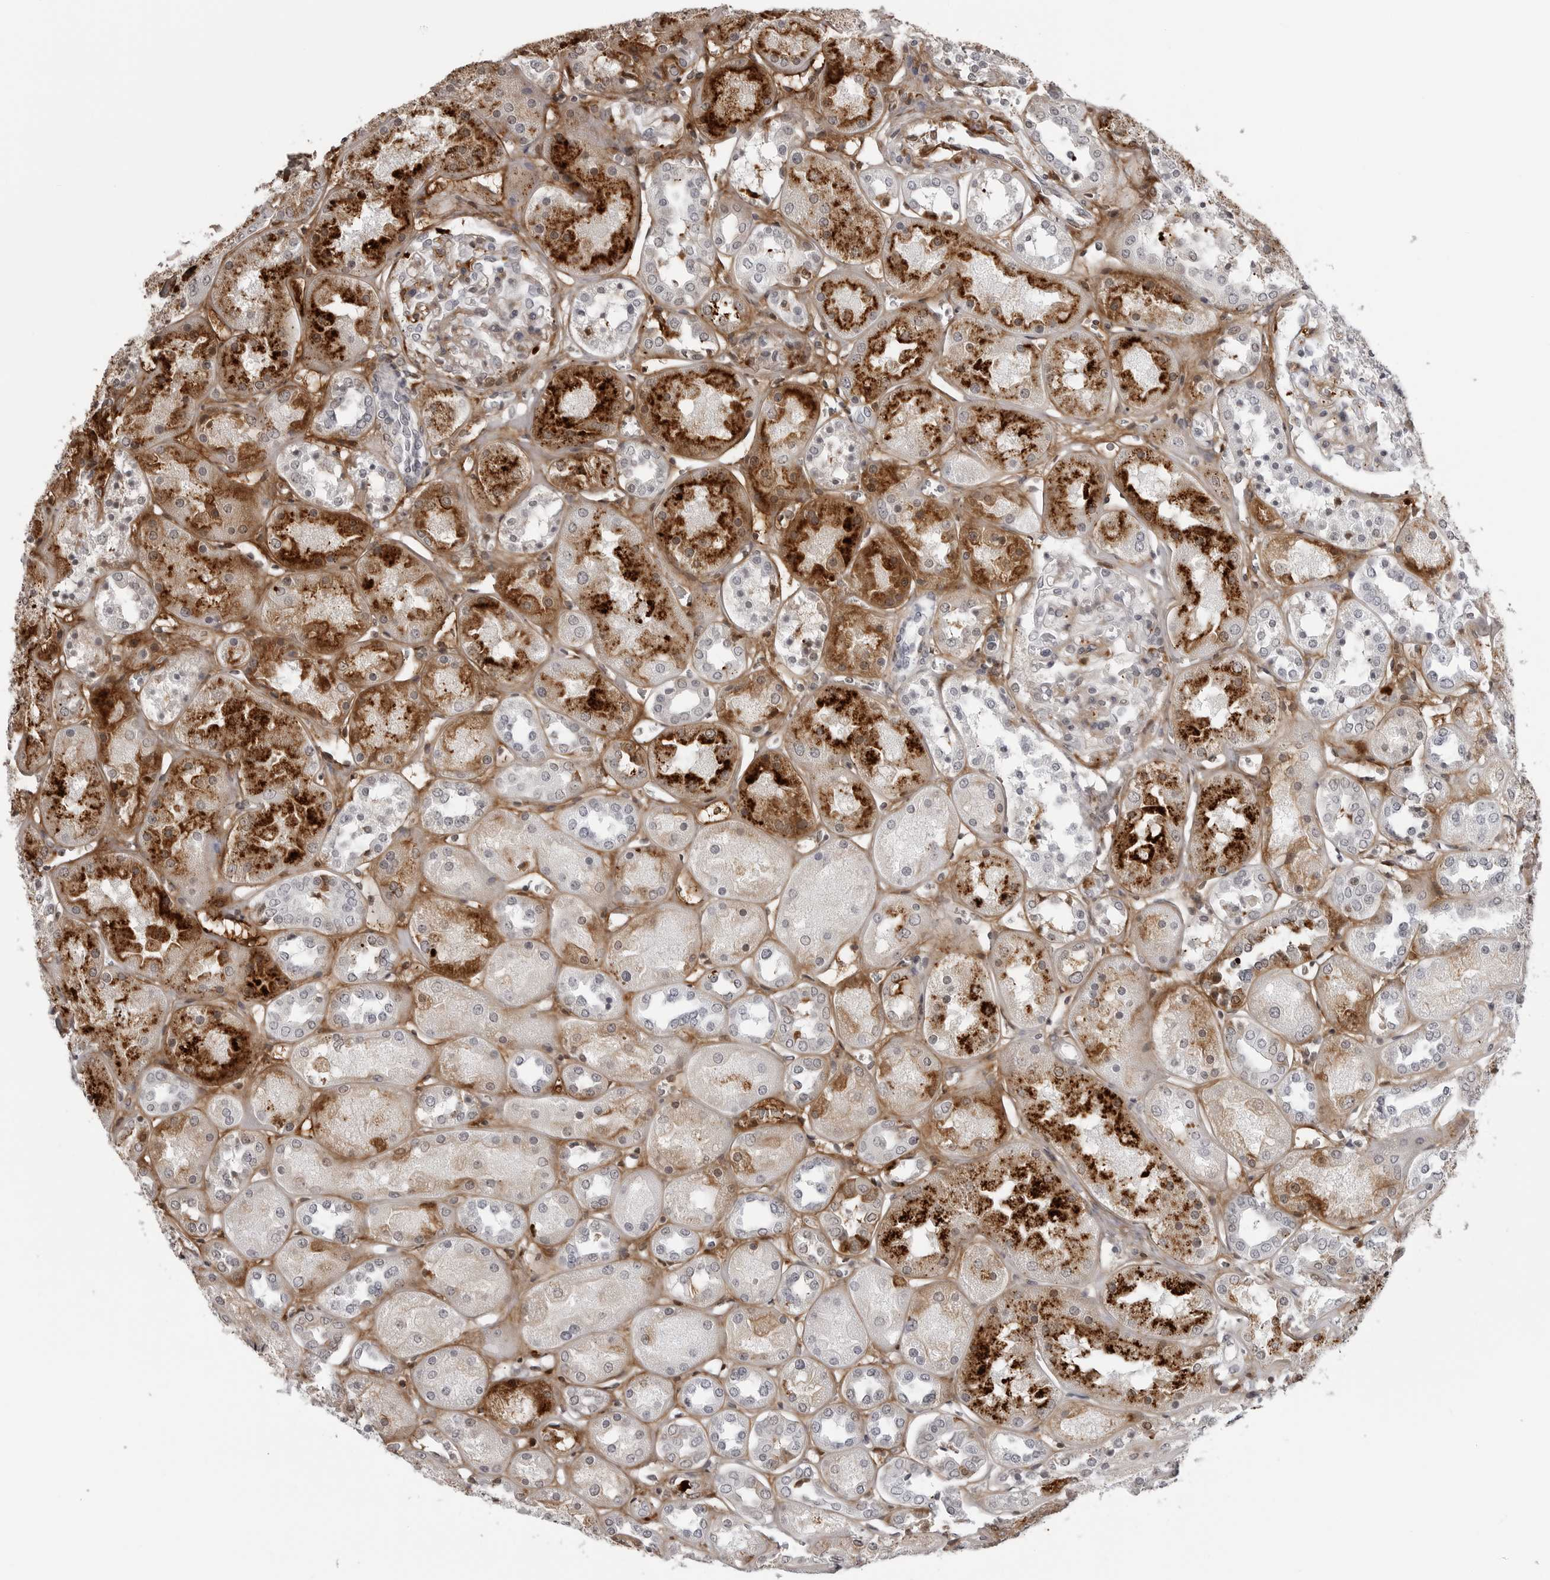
{"staining": {"intensity": "strong", "quantity": "<25%", "location": "cytoplasmic/membranous"}, "tissue": "kidney", "cell_type": "Cells in glomeruli", "image_type": "normal", "snomed": [{"axis": "morphology", "description": "Normal tissue, NOS"}, {"axis": "topography", "description": "Kidney"}], "caption": "Kidney stained with immunohistochemistry (IHC) reveals strong cytoplasmic/membranous expression in about <25% of cells in glomeruli. (DAB (3,3'-diaminobenzidine) IHC, brown staining for protein, blue staining for nuclei).", "gene": "CXCR5", "patient": {"sex": "male", "age": 70}}